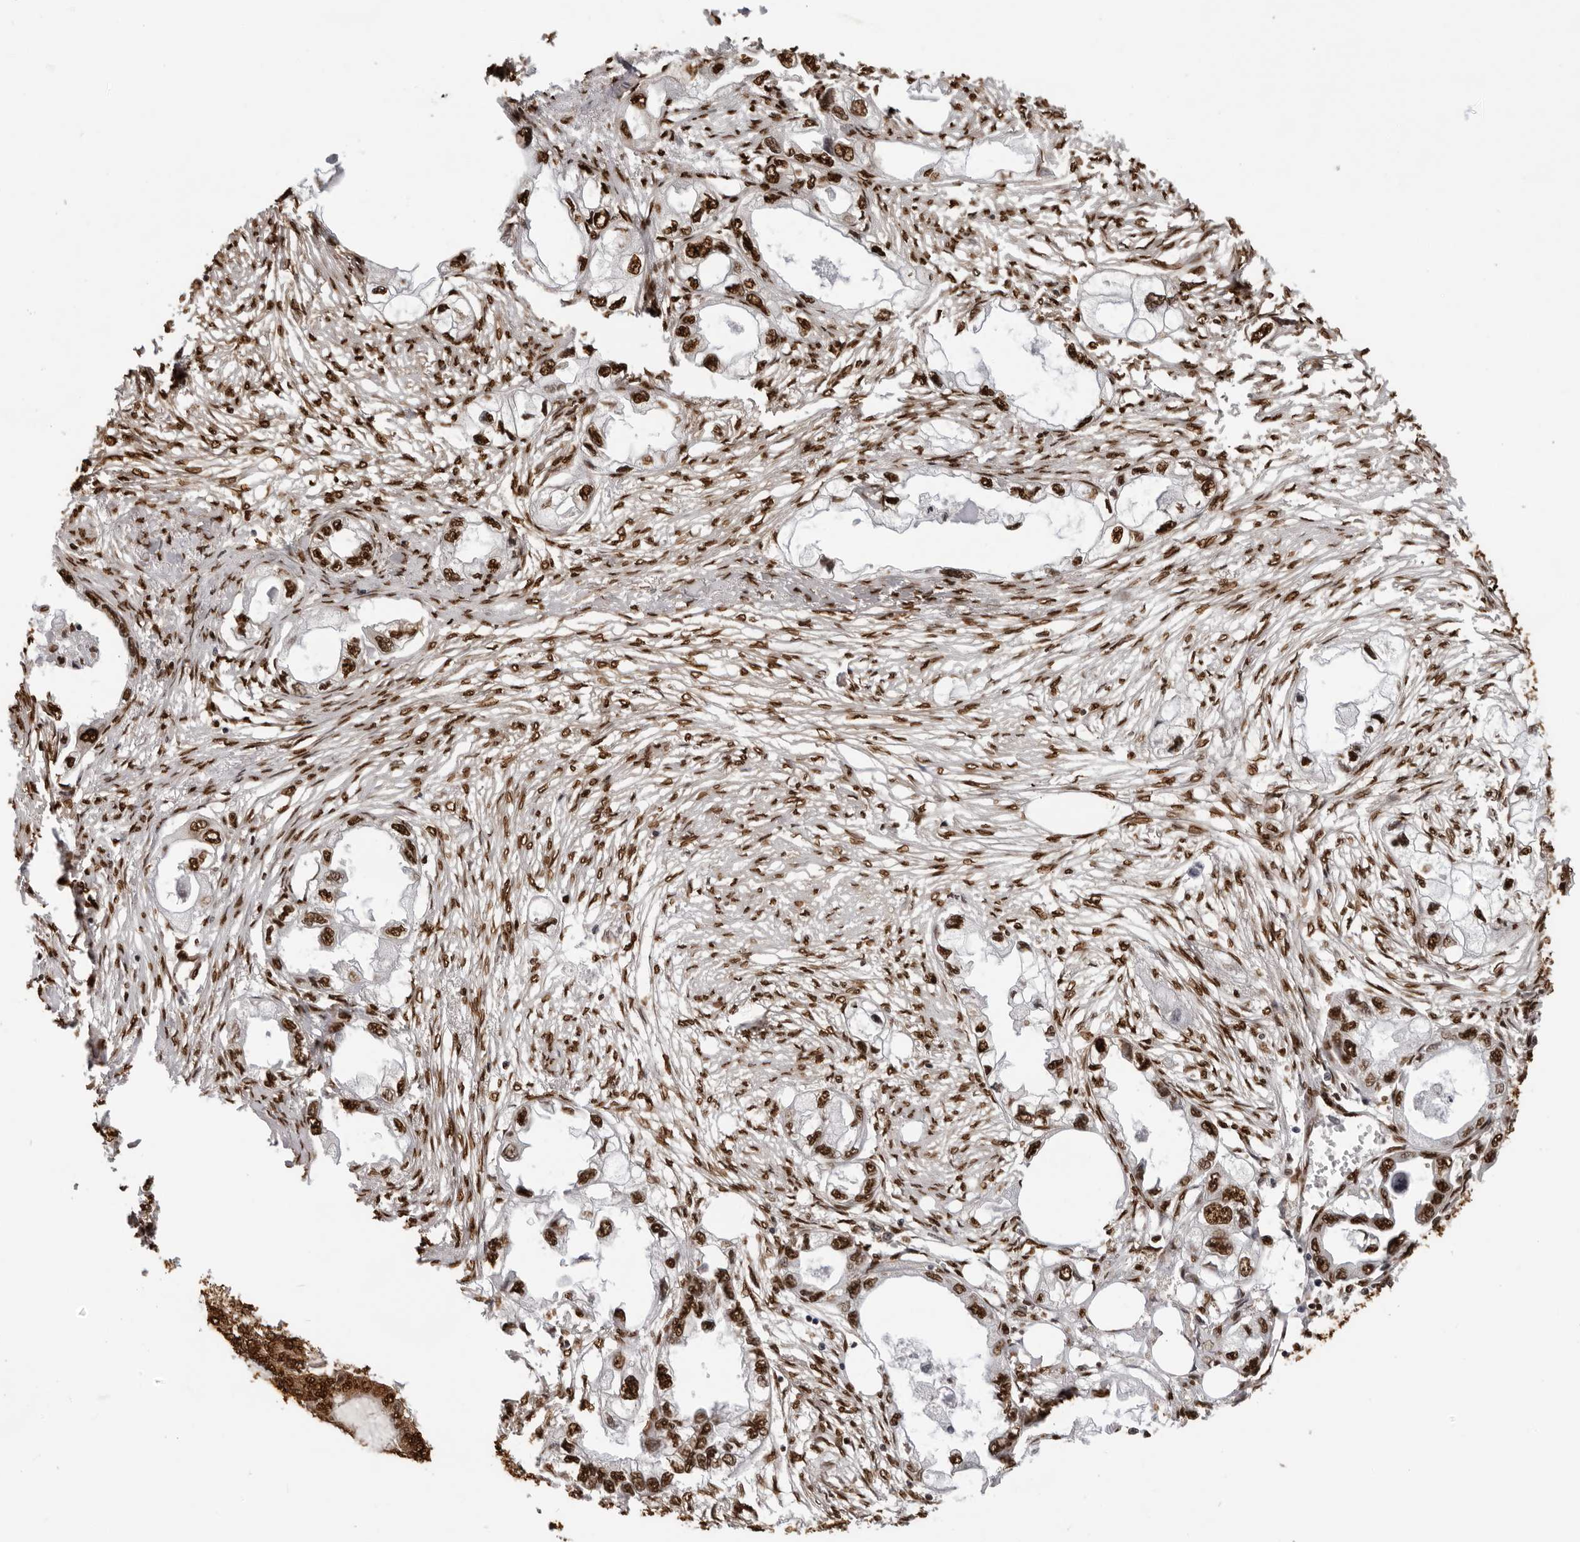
{"staining": {"intensity": "strong", "quantity": ">75%", "location": "nuclear"}, "tissue": "endometrial cancer", "cell_type": "Tumor cells", "image_type": "cancer", "snomed": [{"axis": "morphology", "description": "Adenocarcinoma, NOS"}, {"axis": "morphology", "description": "Adenocarcinoma, metastatic, NOS"}, {"axis": "topography", "description": "Adipose tissue"}, {"axis": "topography", "description": "Endometrium"}], "caption": "Immunohistochemical staining of human metastatic adenocarcinoma (endometrial) reveals high levels of strong nuclear protein staining in about >75% of tumor cells.", "gene": "ZFP91", "patient": {"sex": "female", "age": 67}}